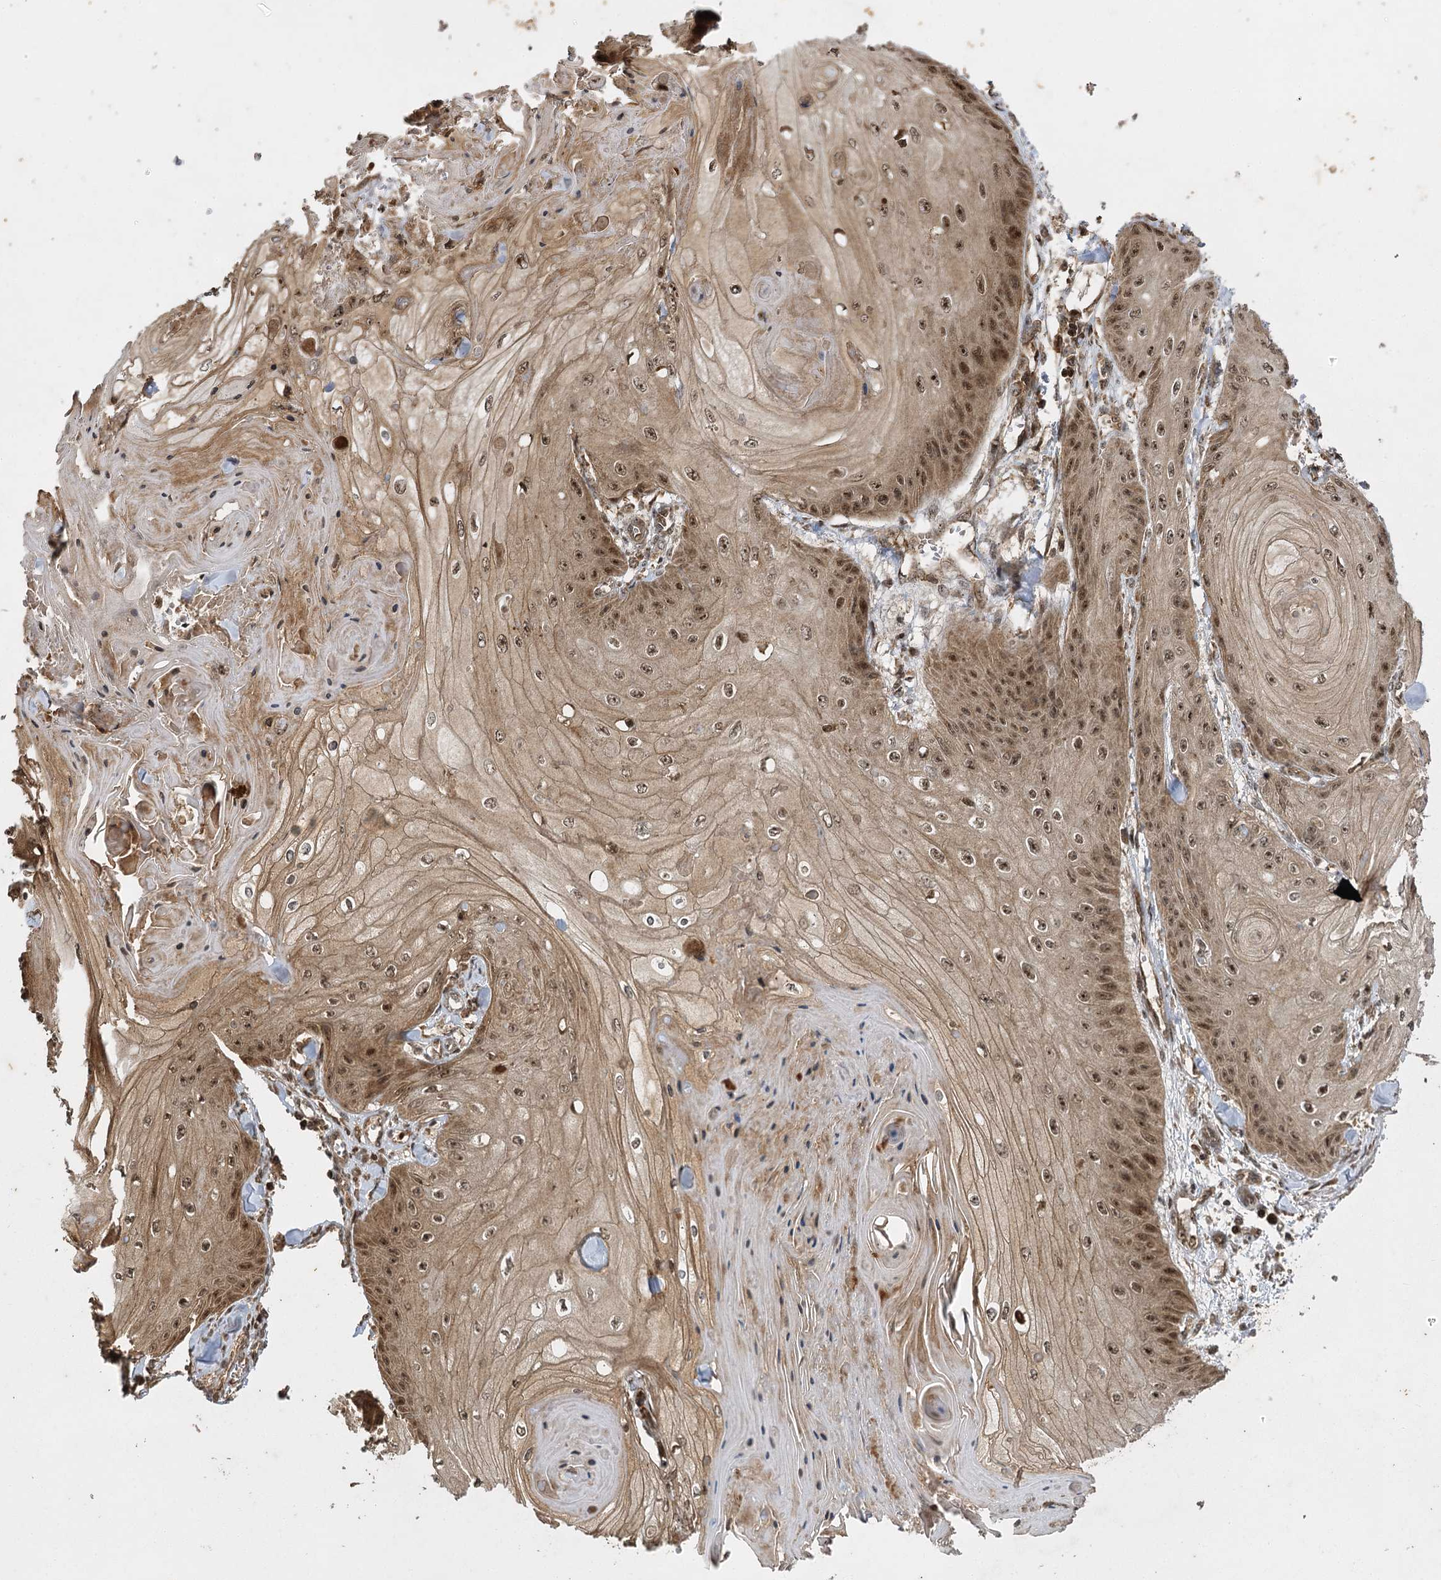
{"staining": {"intensity": "moderate", "quantity": ">75%", "location": "cytoplasmic/membranous,nuclear"}, "tissue": "skin cancer", "cell_type": "Tumor cells", "image_type": "cancer", "snomed": [{"axis": "morphology", "description": "Squamous cell carcinoma, NOS"}, {"axis": "topography", "description": "Skin"}], "caption": "Moderate cytoplasmic/membranous and nuclear expression is appreciated in about >75% of tumor cells in skin squamous cell carcinoma.", "gene": "IL11RA", "patient": {"sex": "male", "age": 74}}